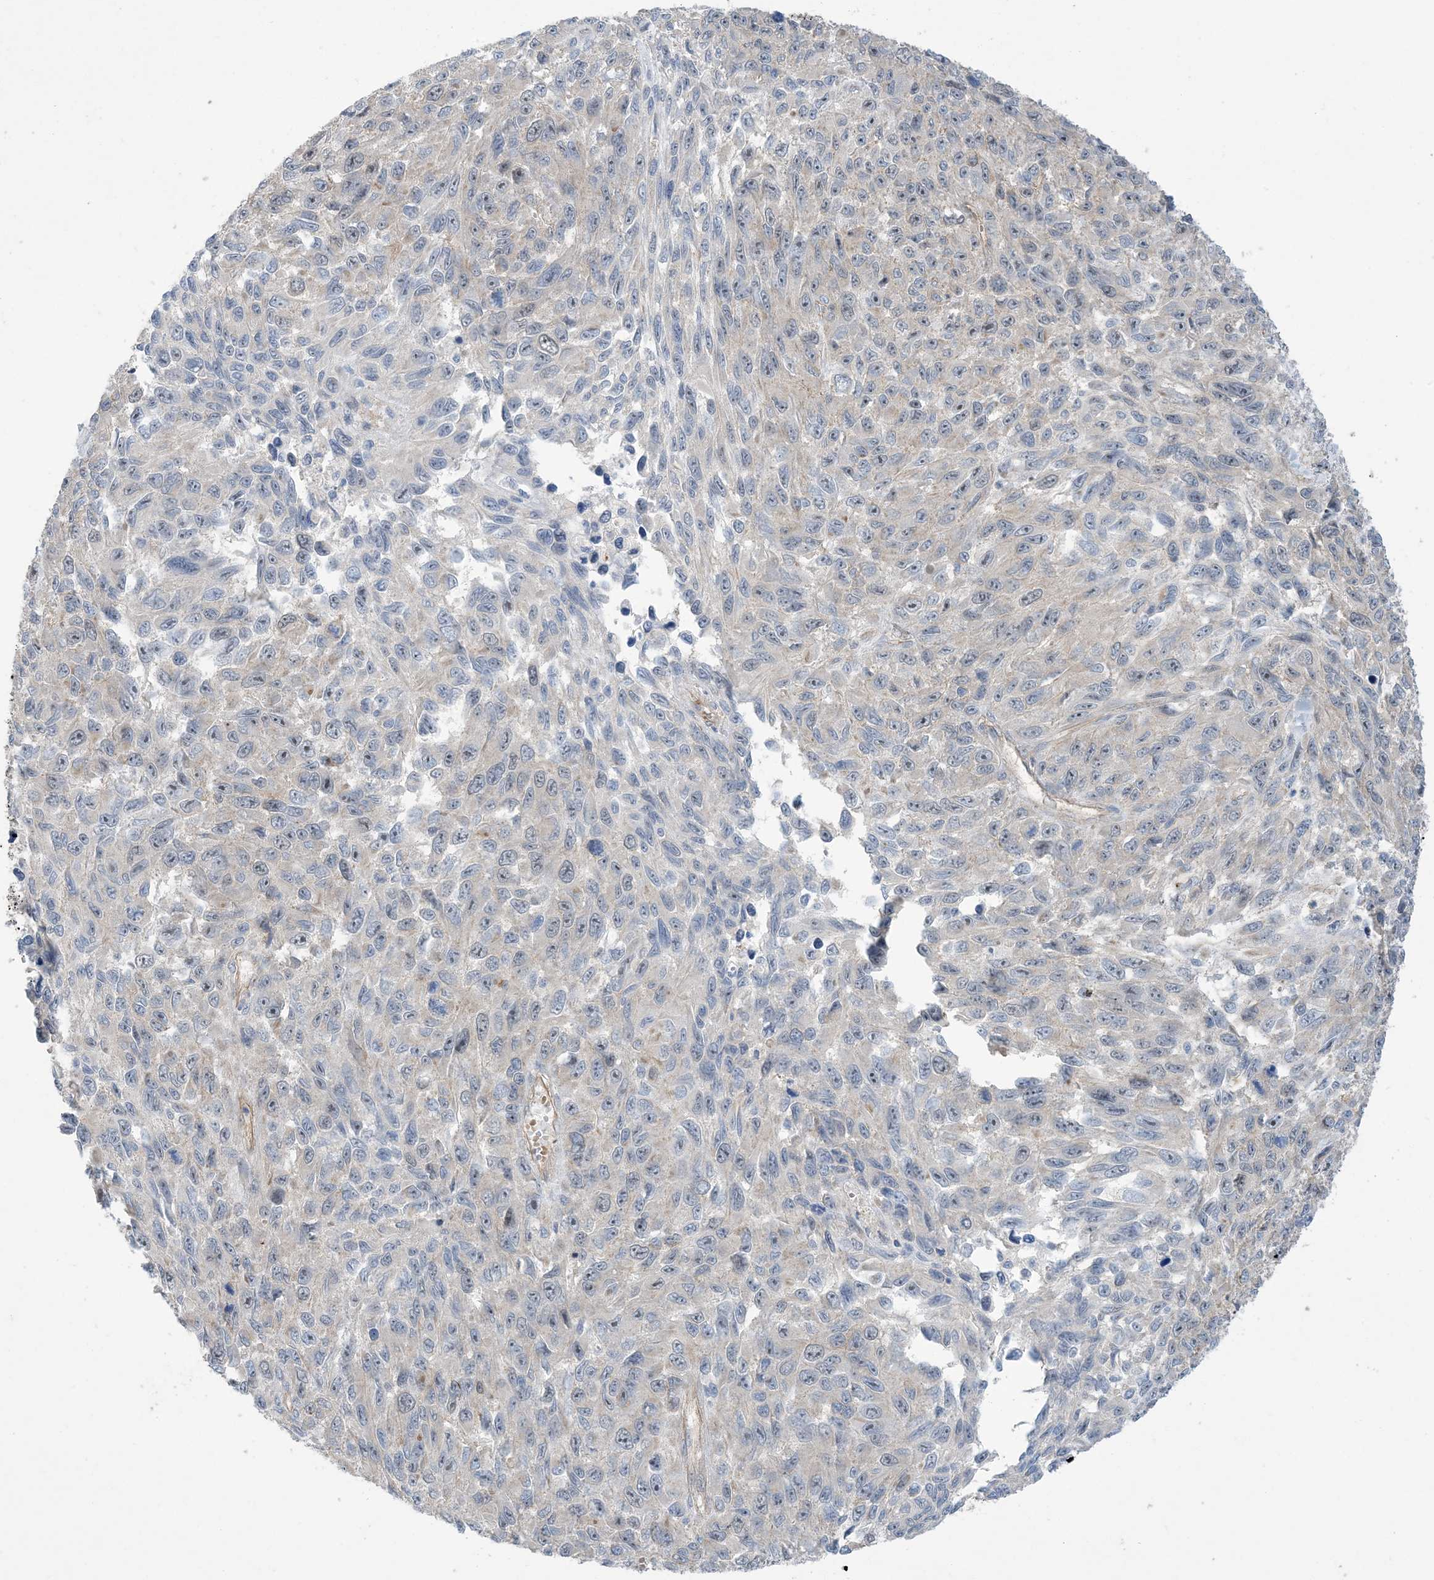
{"staining": {"intensity": "negative", "quantity": "none", "location": "none"}, "tissue": "melanoma", "cell_type": "Tumor cells", "image_type": "cancer", "snomed": [{"axis": "morphology", "description": "Malignant melanoma, NOS"}, {"axis": "topography", "description": "Skin"}], "caption": "A high-resolution micrograph shows immunohistochemistry (IHC) staining of malignant melanoma, which demonstrates no significant expression in tumor cells.", "gene": "AOC1", "patient": {"sex": "female", "age": 96}}